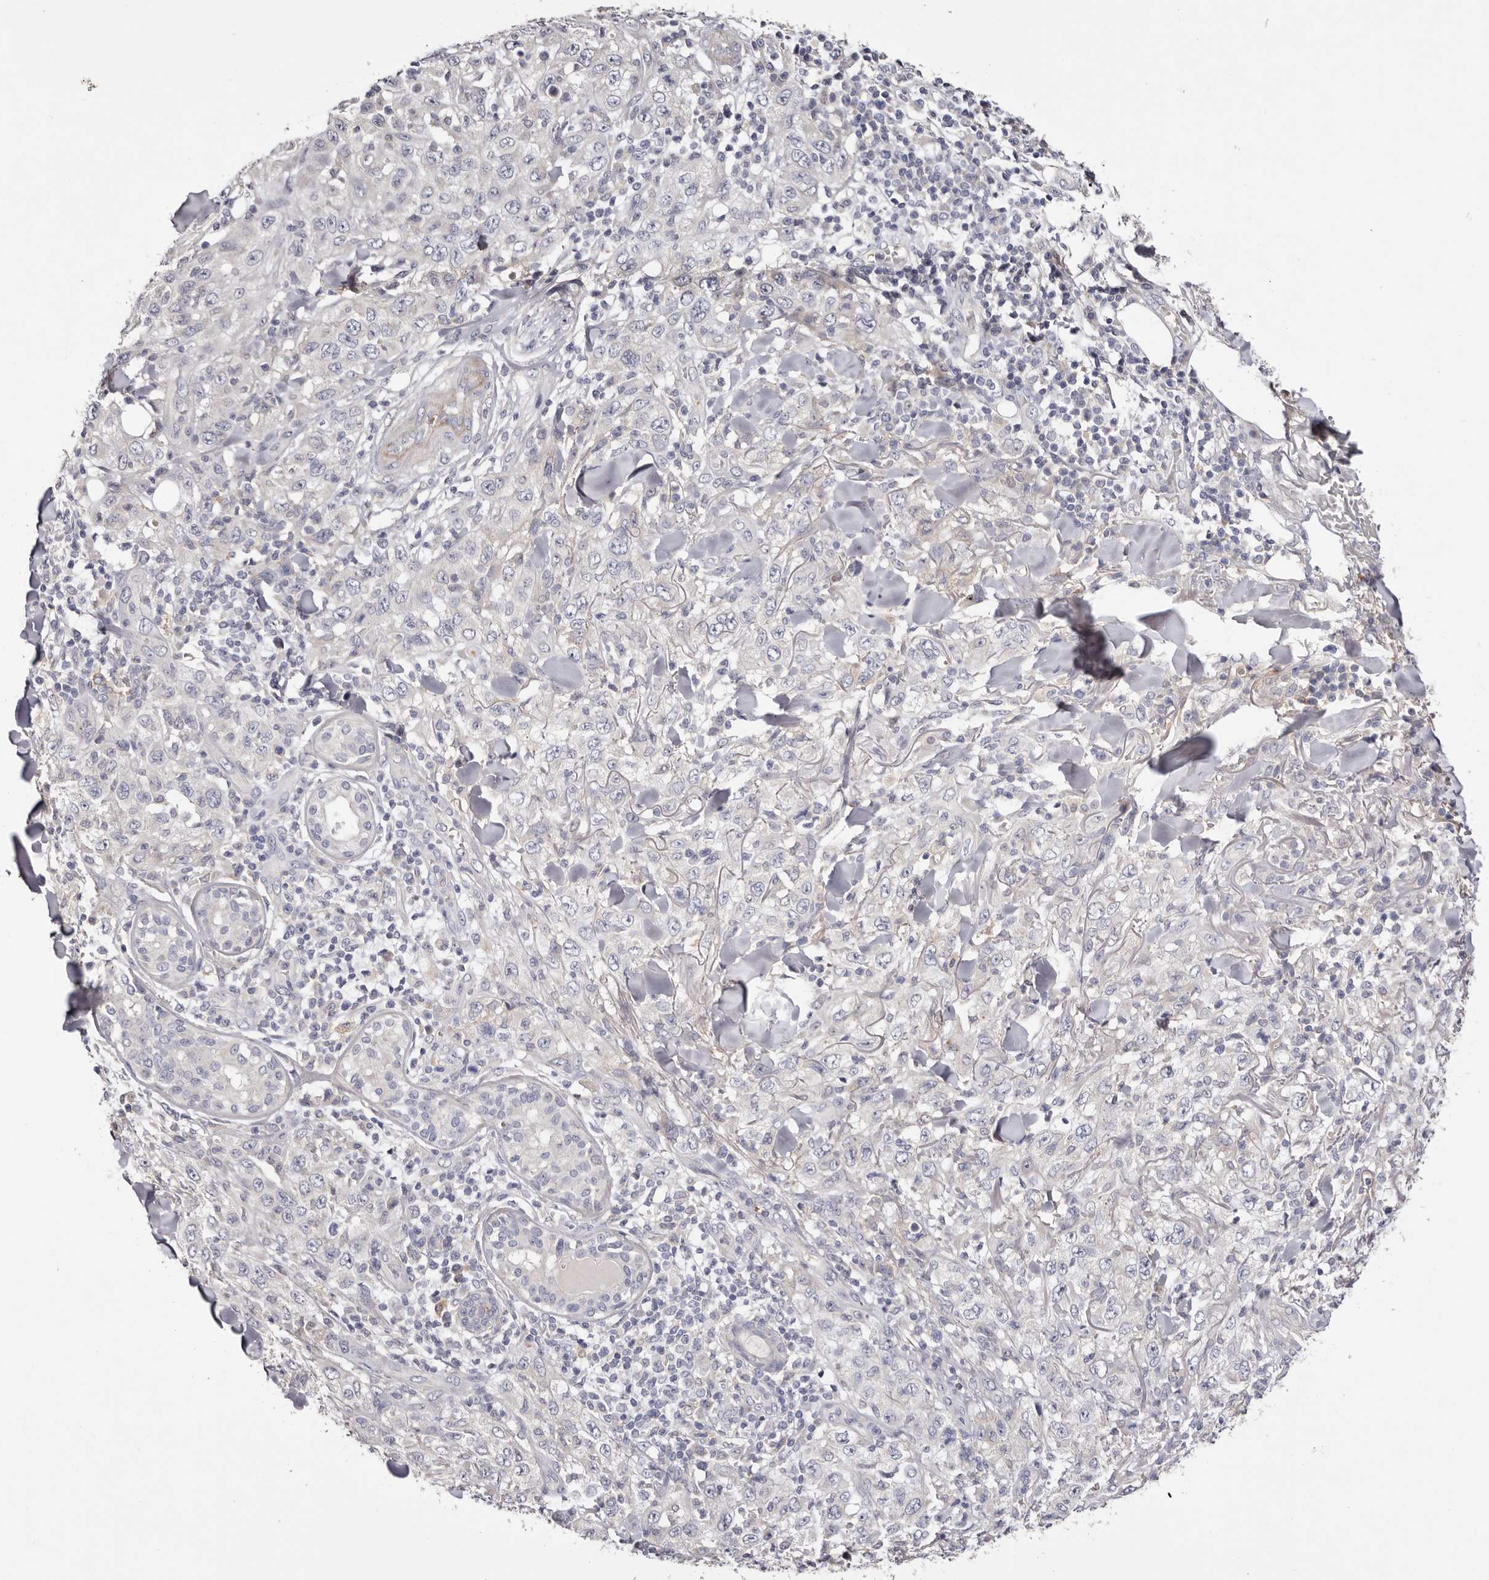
{"staining": {"intensity": "negative", "quantity": "none", "location": "none"}, "tissue": "skin cancer", "cell_type": "Tumor cells", "image_type": "cancer", "snomed": [{"axis": "morphology", "description": "Squamous cell carcinoma, NOS"}, {"axis": "topography", "description": "Skin"}], "caption": "High magnification brightfield microscopy of skin squamous cell carcinoma stained with DAB (brown) and counterstained with hematoxylin (blue): tumor cells show no significant expression.", "gene": "LMLN", "patient": {"sex": "female", "age": 88}}